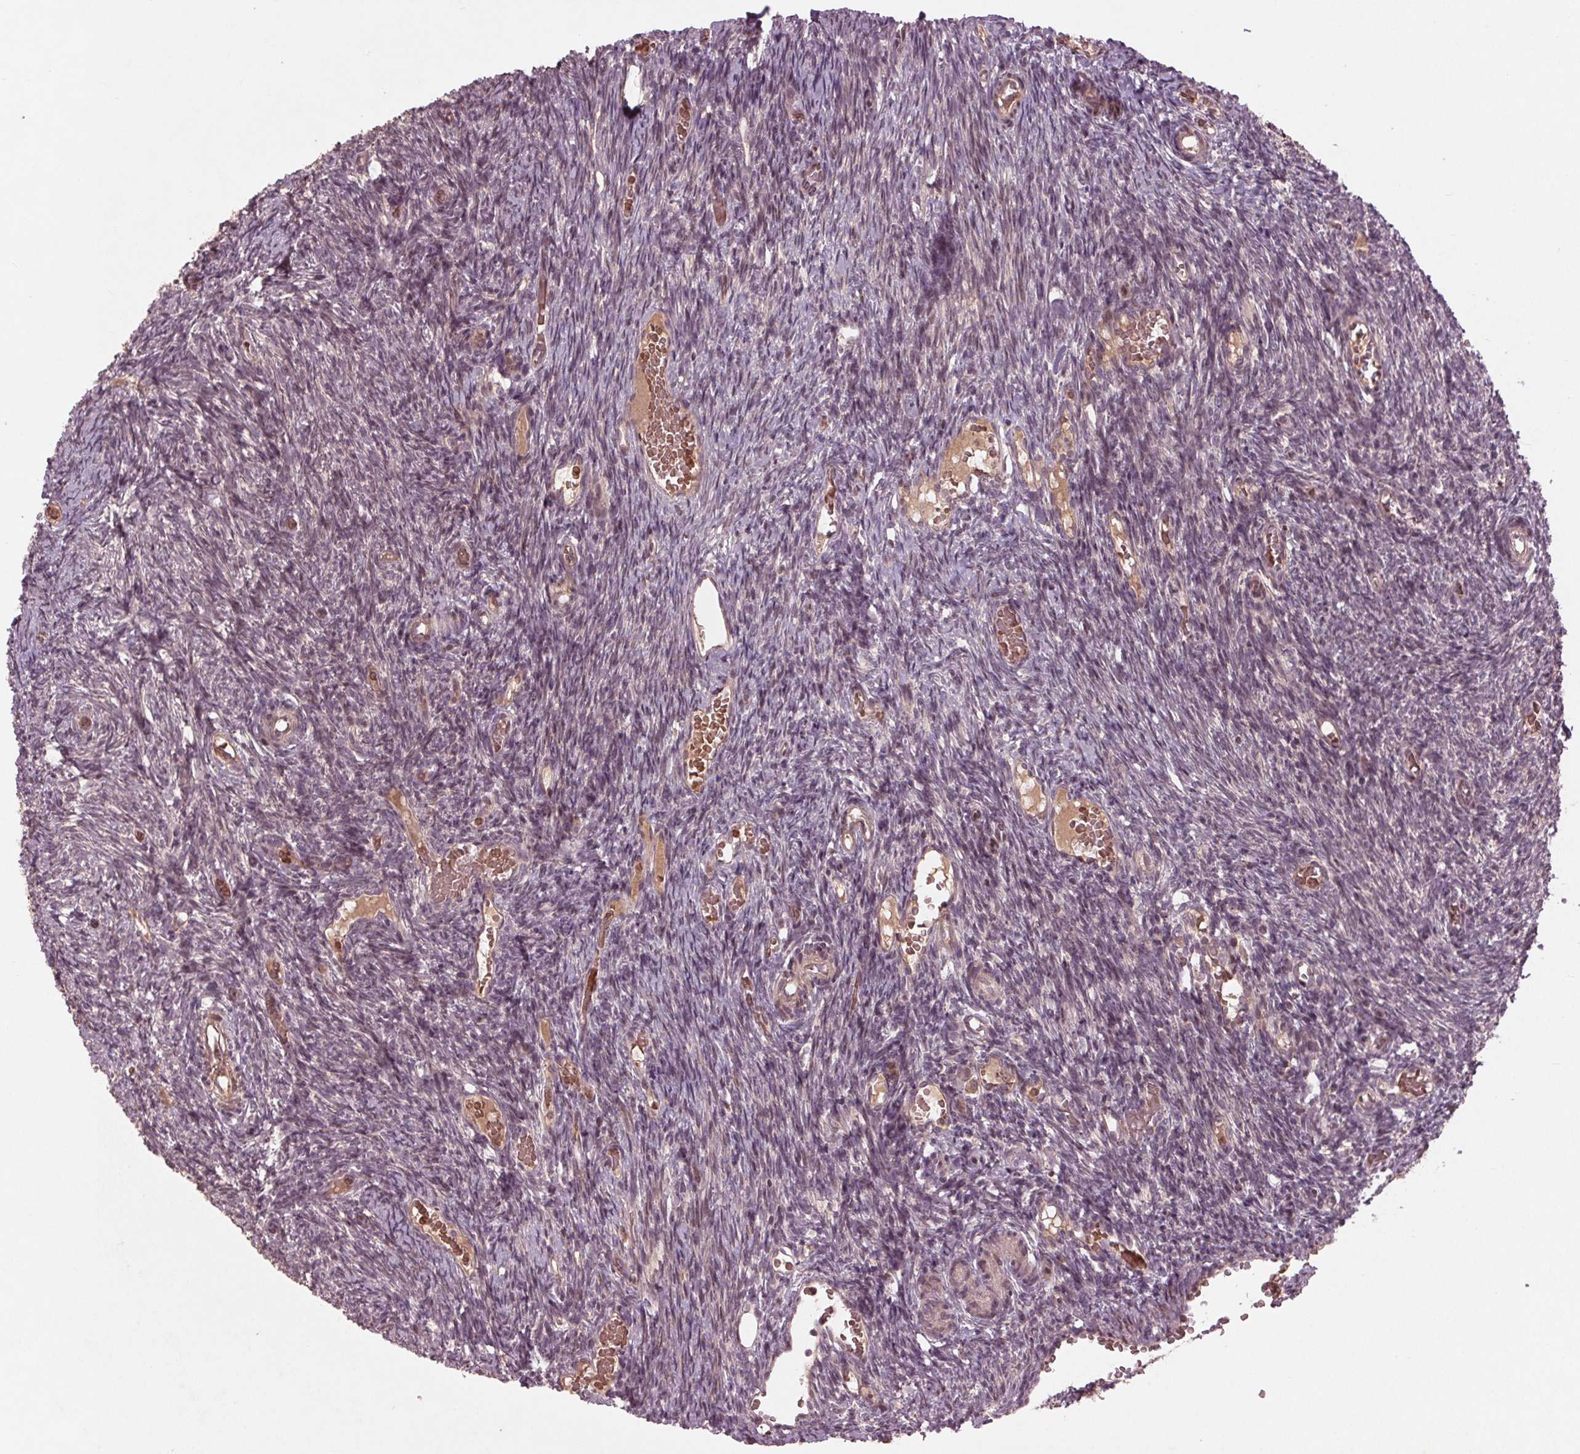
{"staining": {"intensity": "negative", "quantity": "none", "location": "none"}, "tissue": "ovary", "cell_type": "Ovarian stroma cells", "image_type": "normal", "snomed": [{"axis": "morphology", "description": "Normal tissue, NOS"}, {"axis": "topography", "description": "Ovary"}], "caption": "Ovary stained for a protein using IHC displays no expression ovarian stroma cells.", "gene": "CDKL4", "patient": {"sex": "female", "age": 39}}